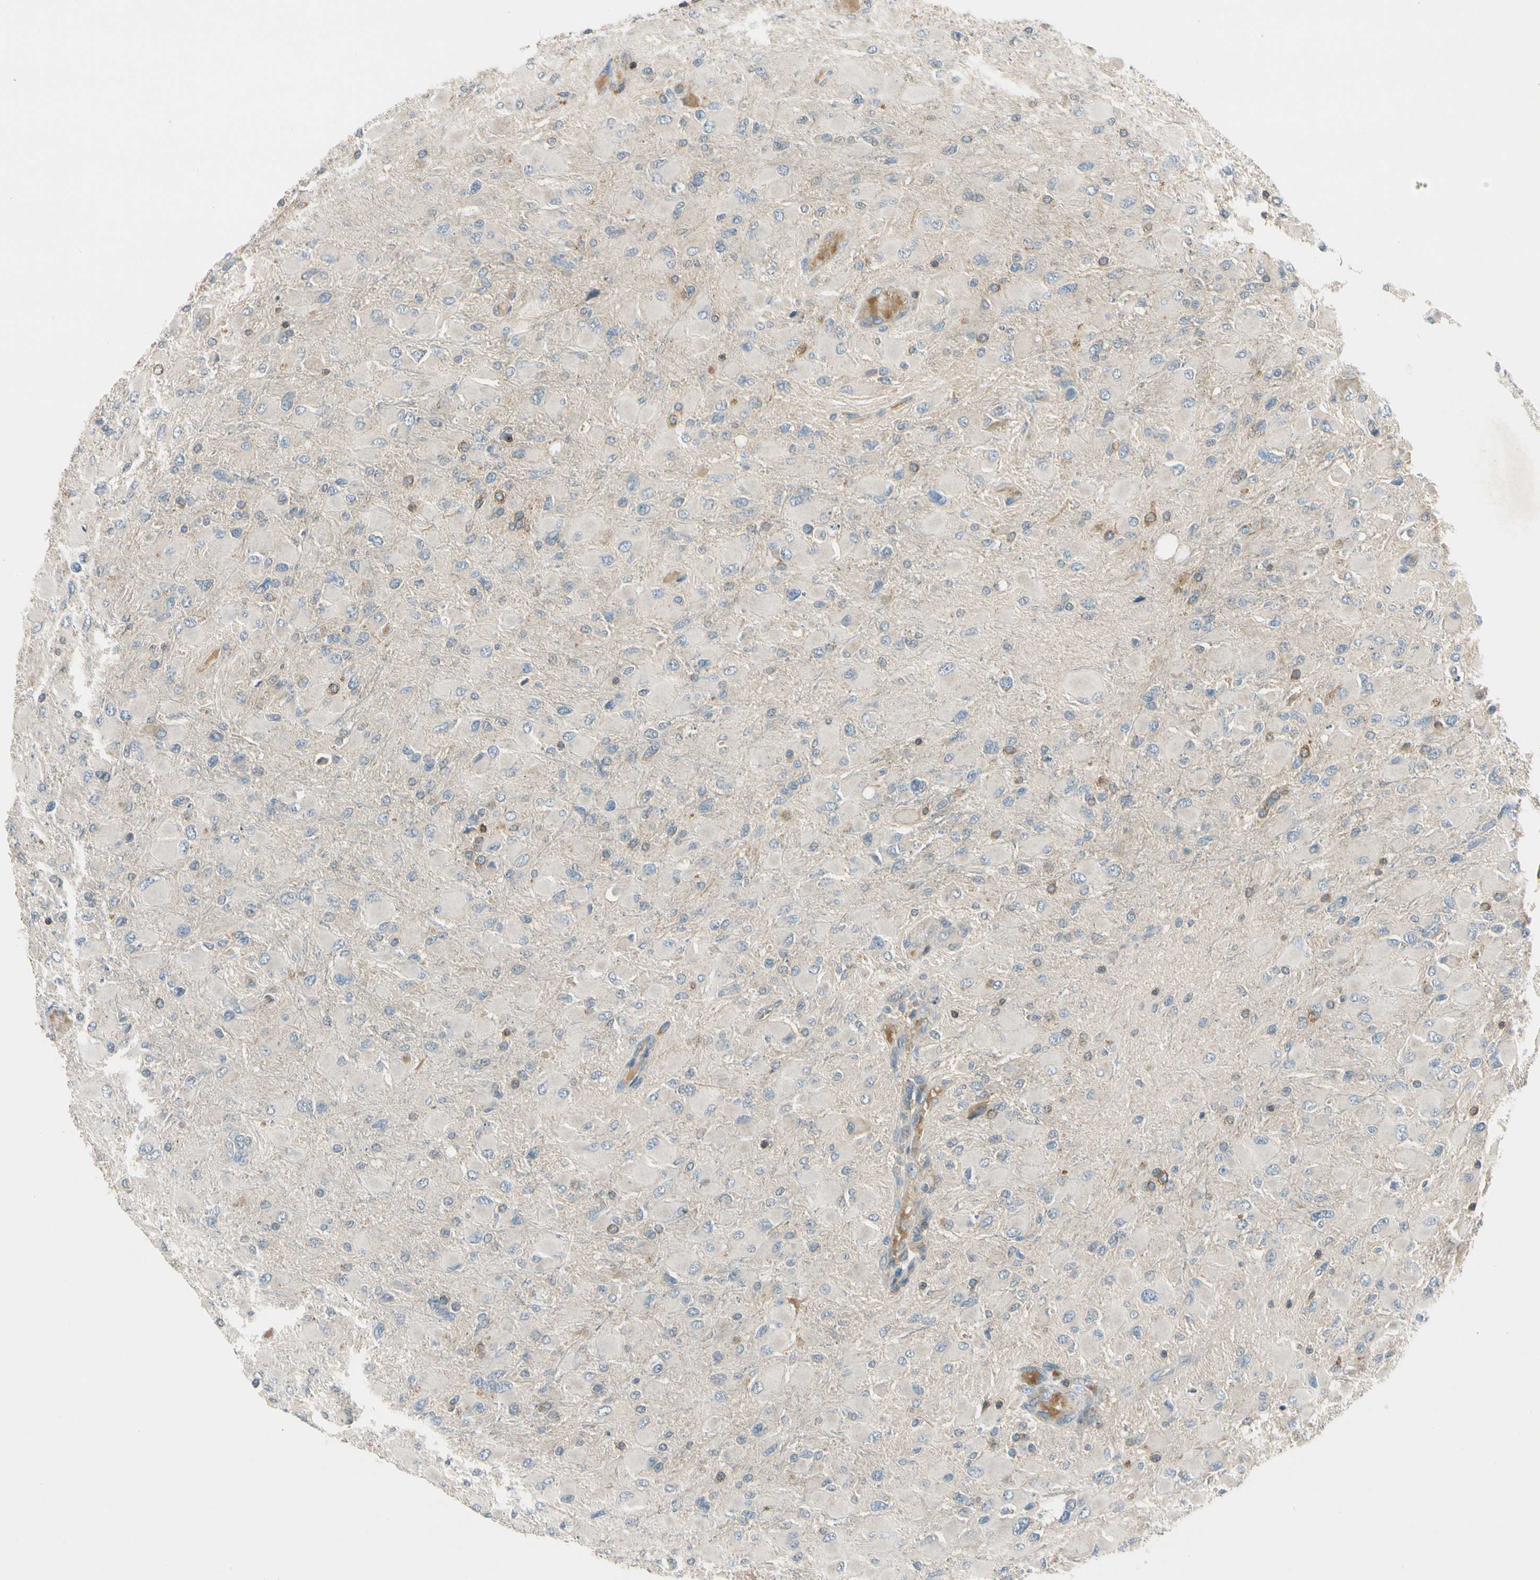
{"staining": {"intensity": "negative", "quantity": "none", "location": "none"}, "tissue": "glioma", "cell_type": "Tumor cells", "image_type": "cancer", "snomed": [{"axis": "morphology", "description": "Glioma, malignant, High grade"}, {"axis": "topography", "description": "Cerebral cortex"}], "caption": "Image shows no protein staining in tumor cells of malignant high-grade glioma tissue. The staining was performed using DAB (3,3'-diaminobenzidine) to visualize the protein expression in brown, while the nuclei were stained in blue with hematoxylin (Magnification: 20x).", "gene": "MST1R", "patient": {"sex": "female", "age": 36}}